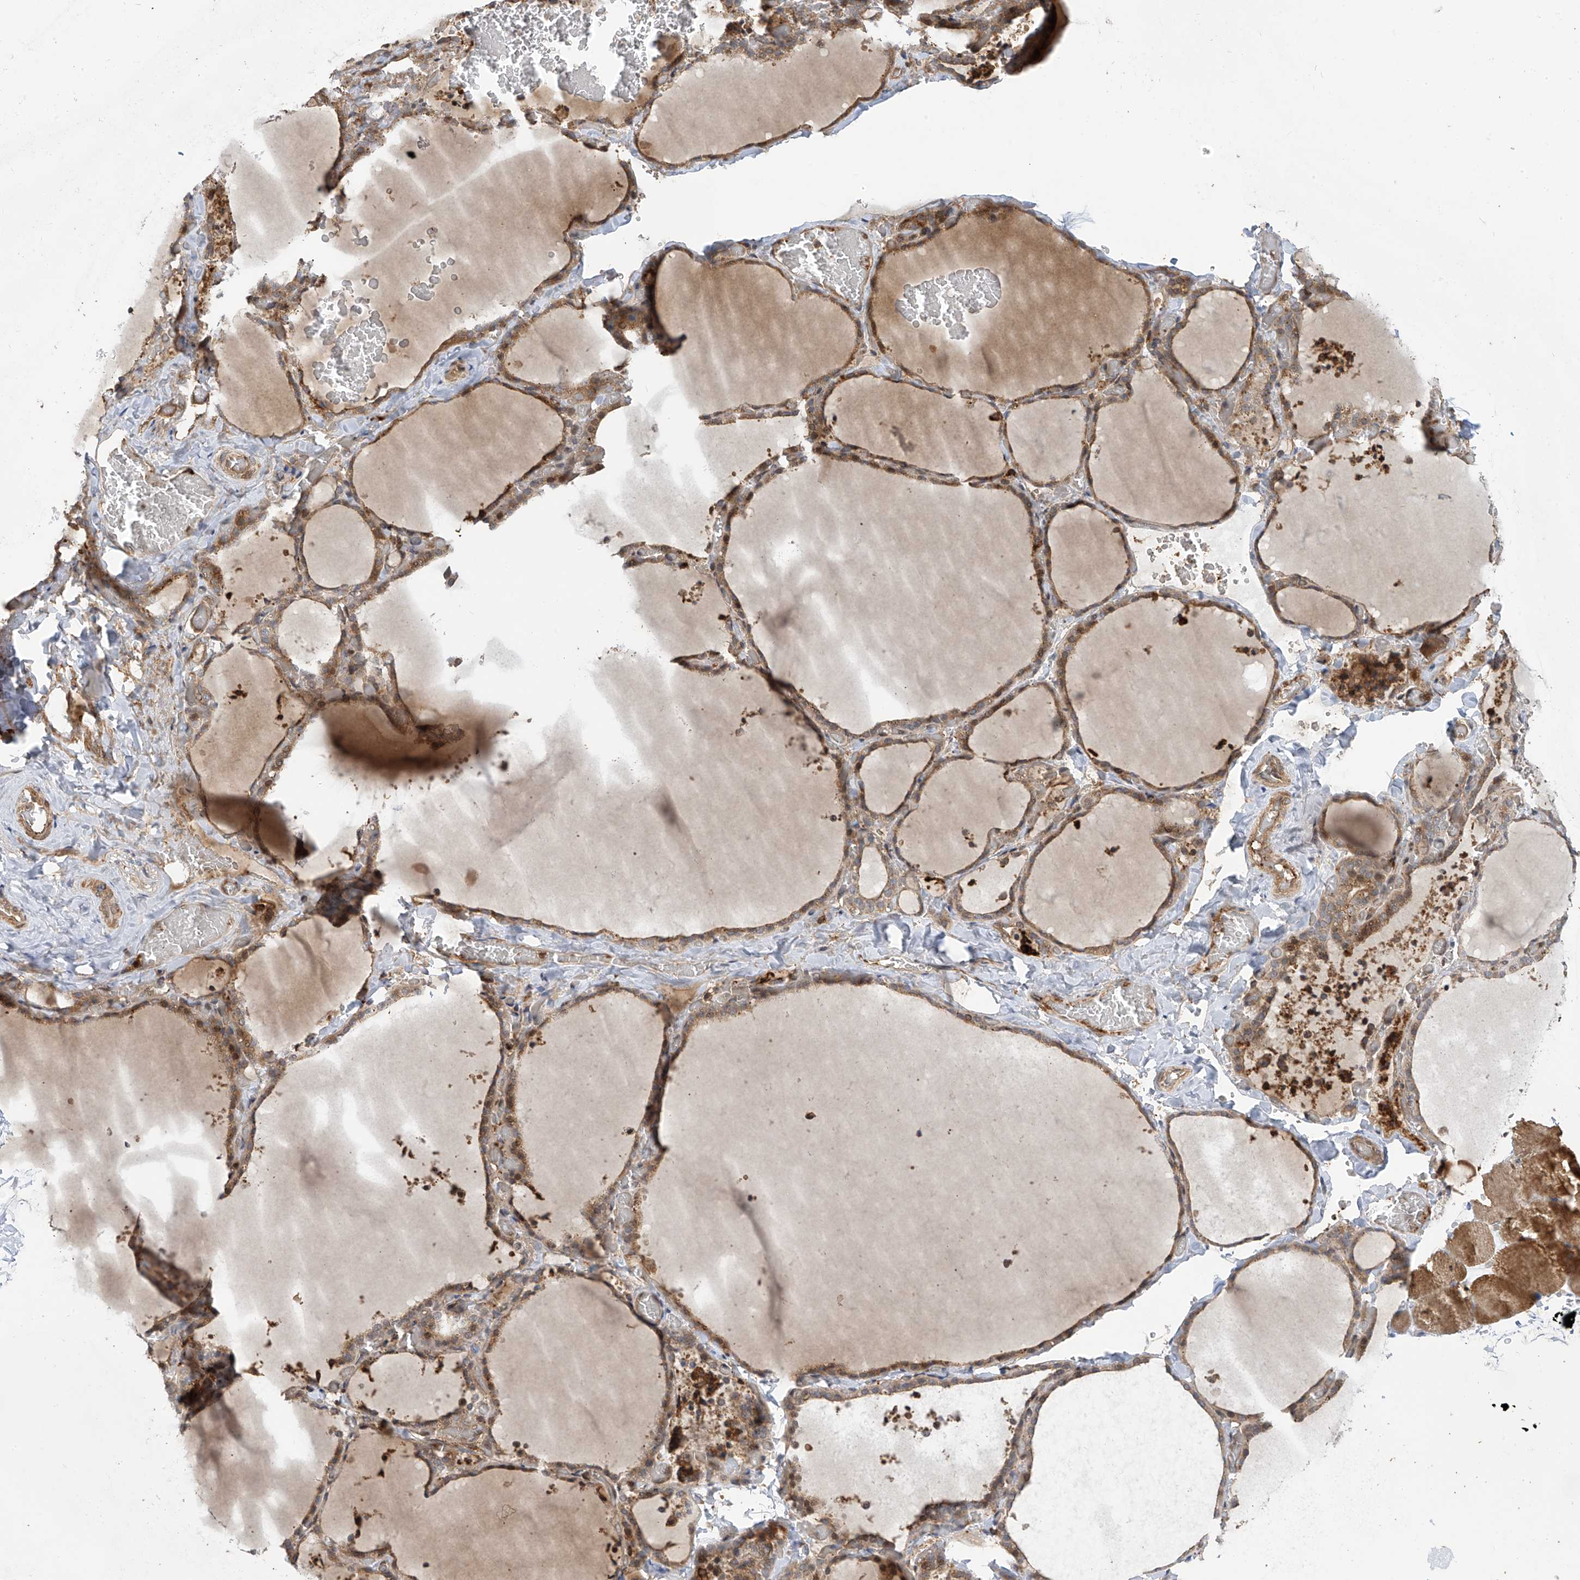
{"staining": {"intensity": "moderate", "quantity": ">75%", "location": "cytoplasmic/membranous"}, "tissue": "thyroid gland", "cell_type": "Glandular cells", "image_type": "normal", "snomed": [{"axis": "morphology", "description": "Normal tissue, NOS"}, {"axis": "topography", "description": "Thyroid gland"}], "caption": "Immunohistochemistry (IHC) image of normal thyroid gland: human thyroid gland stained using IHC demonstrates medium levels of moderate protein expression localized specifically in the cytoplasmic/membranous of glandular cells, appearing as a cytoplasmic/membranous brown color.", "gene": "ATAD2B", "patient": {"sex": "female", "age": 22}}